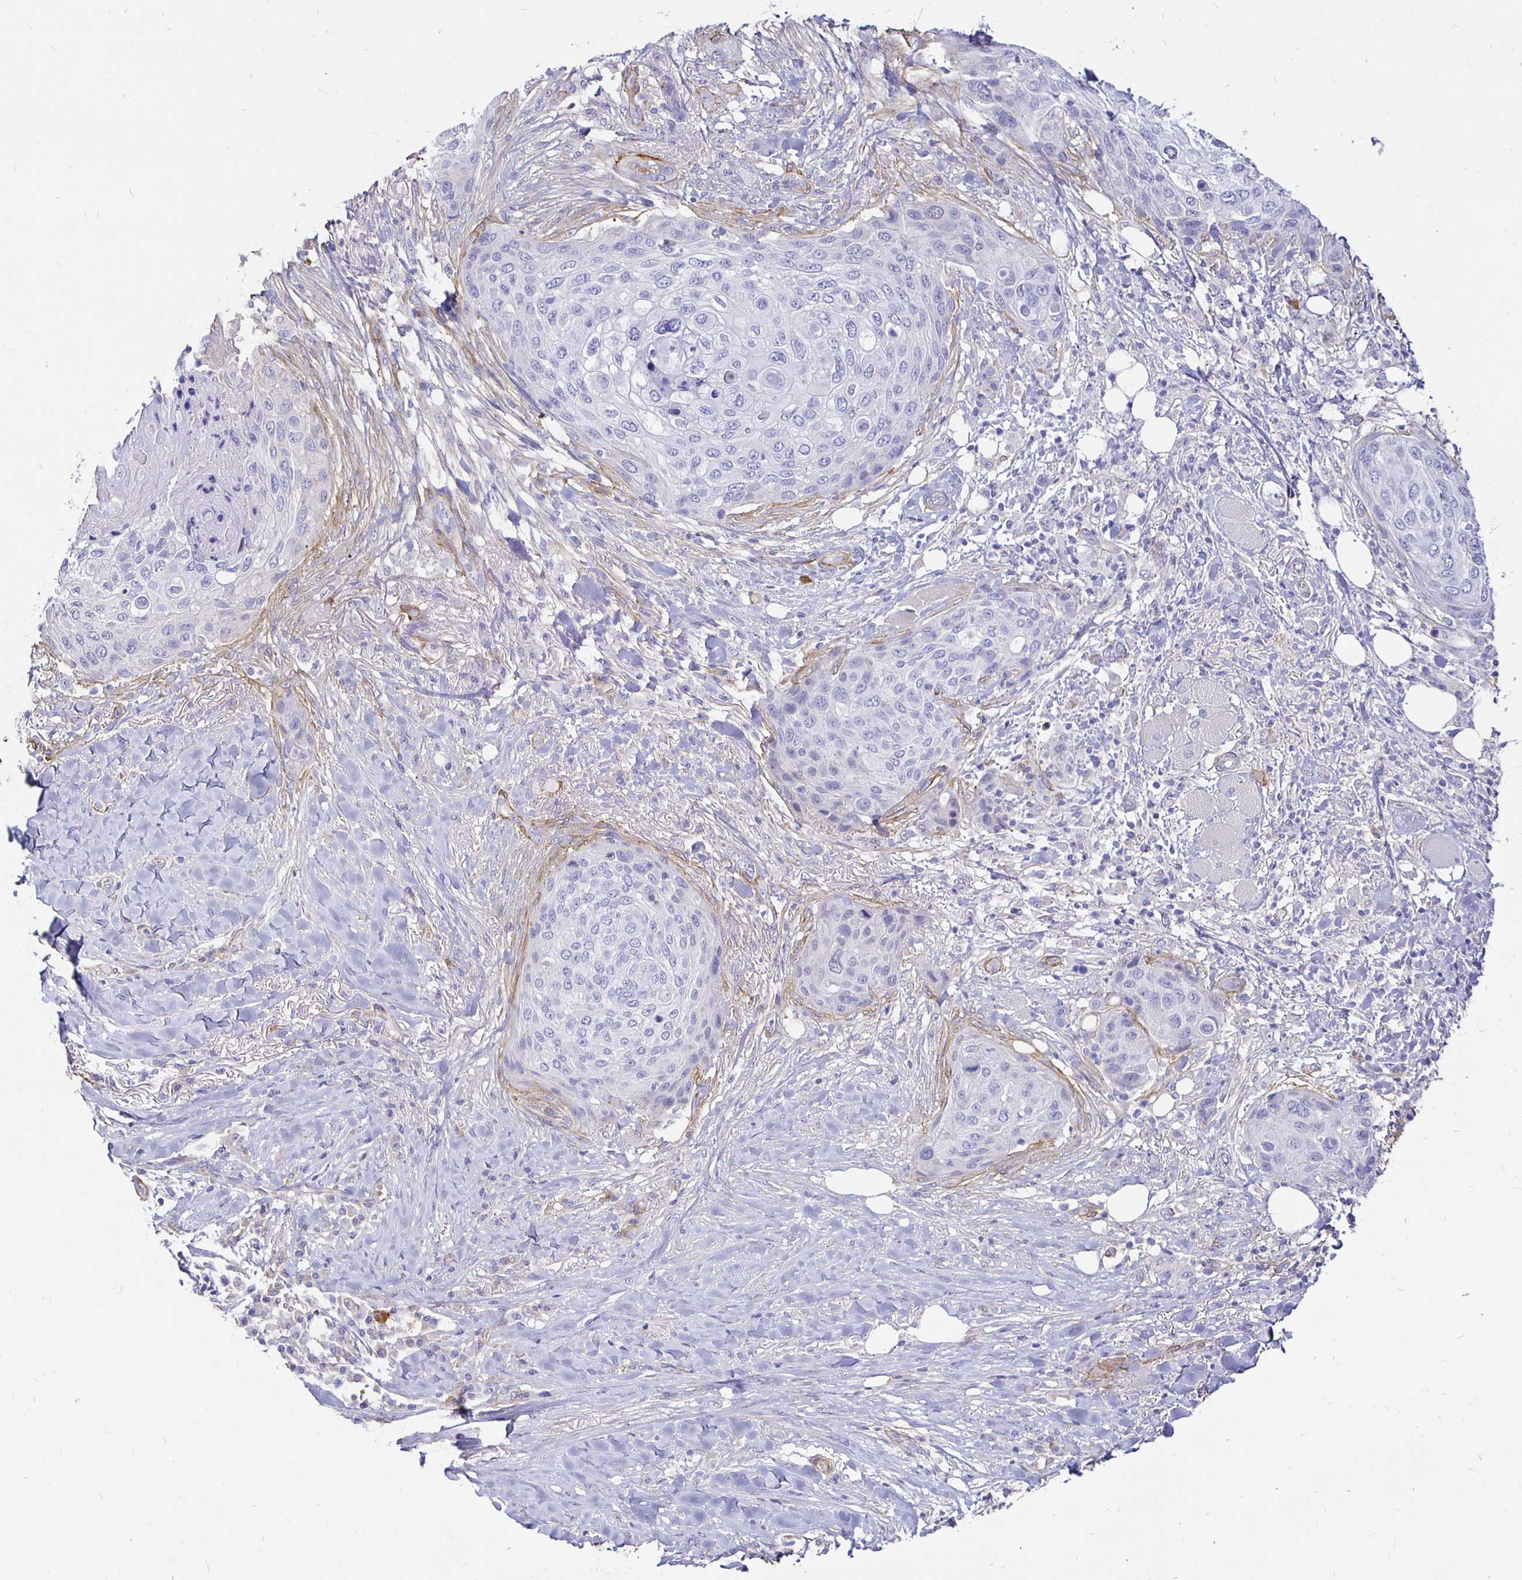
{"staining": {"intensity": "negative", "quantity": "none", "location": "none"}, "tissue": "skin cancer", "cell_type": "Tumor cells", "image_type": "cancer", "snomed": [{"axis": "morphology", "description": "Squamous cell carcinoma, NOS"}, {"axis": "topography", "description": "Skin"}], "caption": "This is a image of immunohistochemistry staining of squamous cell carcinoma (skin), which shows no staining in tumor cells.", "gene": "PALM2AKAP2", "patient": {"sex": "female", "age": 87}}